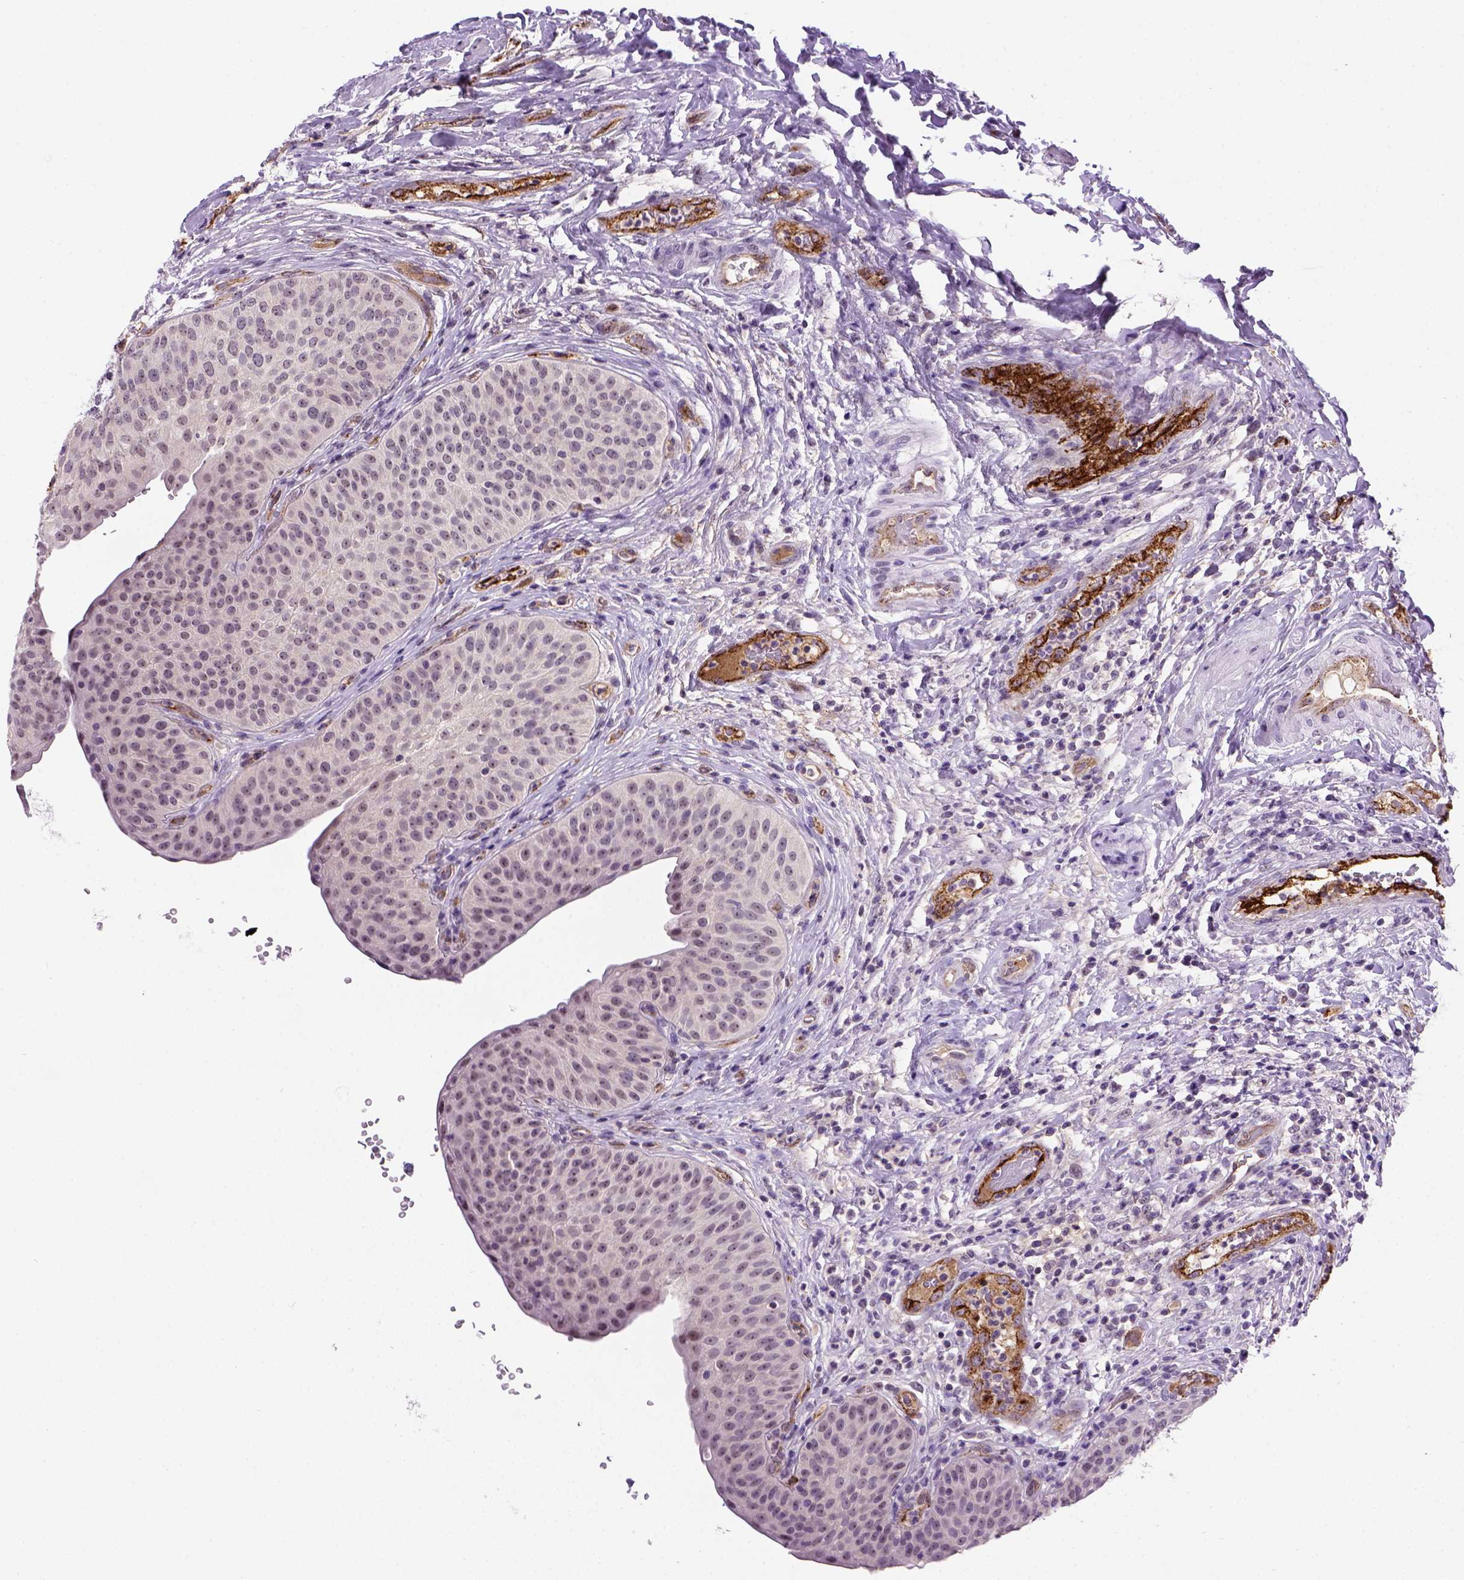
{"staining": {"intensity": "negative", "quantity": "none", "location": "none"}, "tissue": "urinary bladder", "cell_type": "Urothelial cells", "image_type": "normal", "snomed": [{"axis": "morphology", "description": "Normal tissue, NOS"}, {"axis": "topography", "description": "Urinary bladder"}], "caption": "A high-resolution micrograph shows immunohistochemistry staining of normal urinary bladder, which shows no significant staining in urothelial cells. (Stains: DAB (3,3'-diaminobenzidine) IHC with hematoxylin counter stain, Microscopy: brightfield microscopy at high magnification).", "gene": "VWF", "patient": {"sex": "male", "age": 66}}